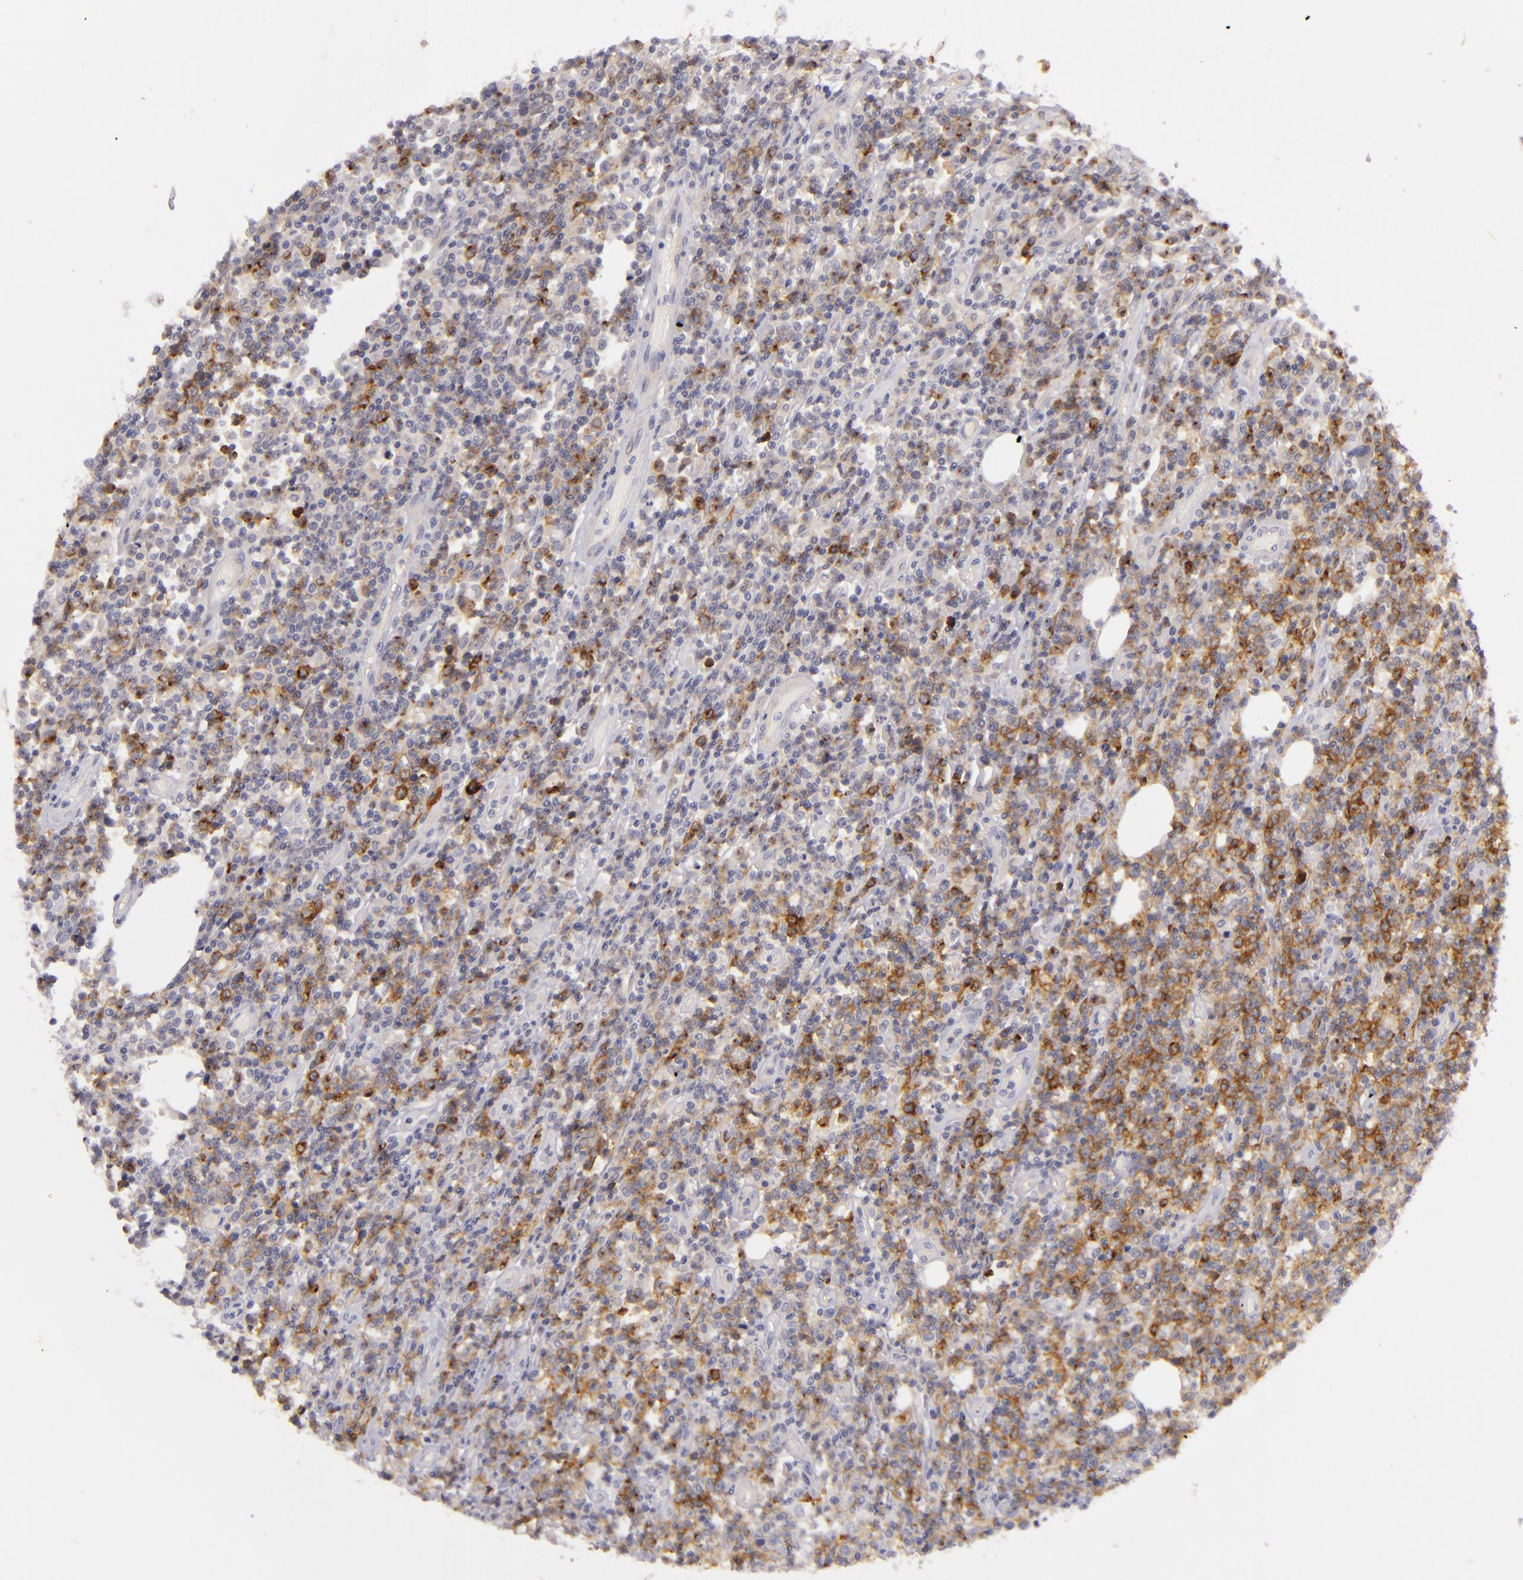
{"staining": {"intensity": "strong", "quantity": "25%-75%", "location": "cytoplasmic/membranous"}, "tissue": "lymphoma", "cell_type": "Tumor cells", "image_type": "cancer", "snomed": [{"axis": "morphology", "description": "Malignant lymphoma, non-Hodgkin's type, High grade"}, {"axis": "topography", "description": "Colon"}], "caption": "IHC (DAB (3,3'-diaminobenzidine)) staining of high-grade malignant lymphoma, non-Hodgkin's type demonstrates strong cytoplasmic/membranous protein expression in approximately 25%-75% of tumor cells.", "gene": "CD83", "patient": {"sex": "male", "age": 82}}